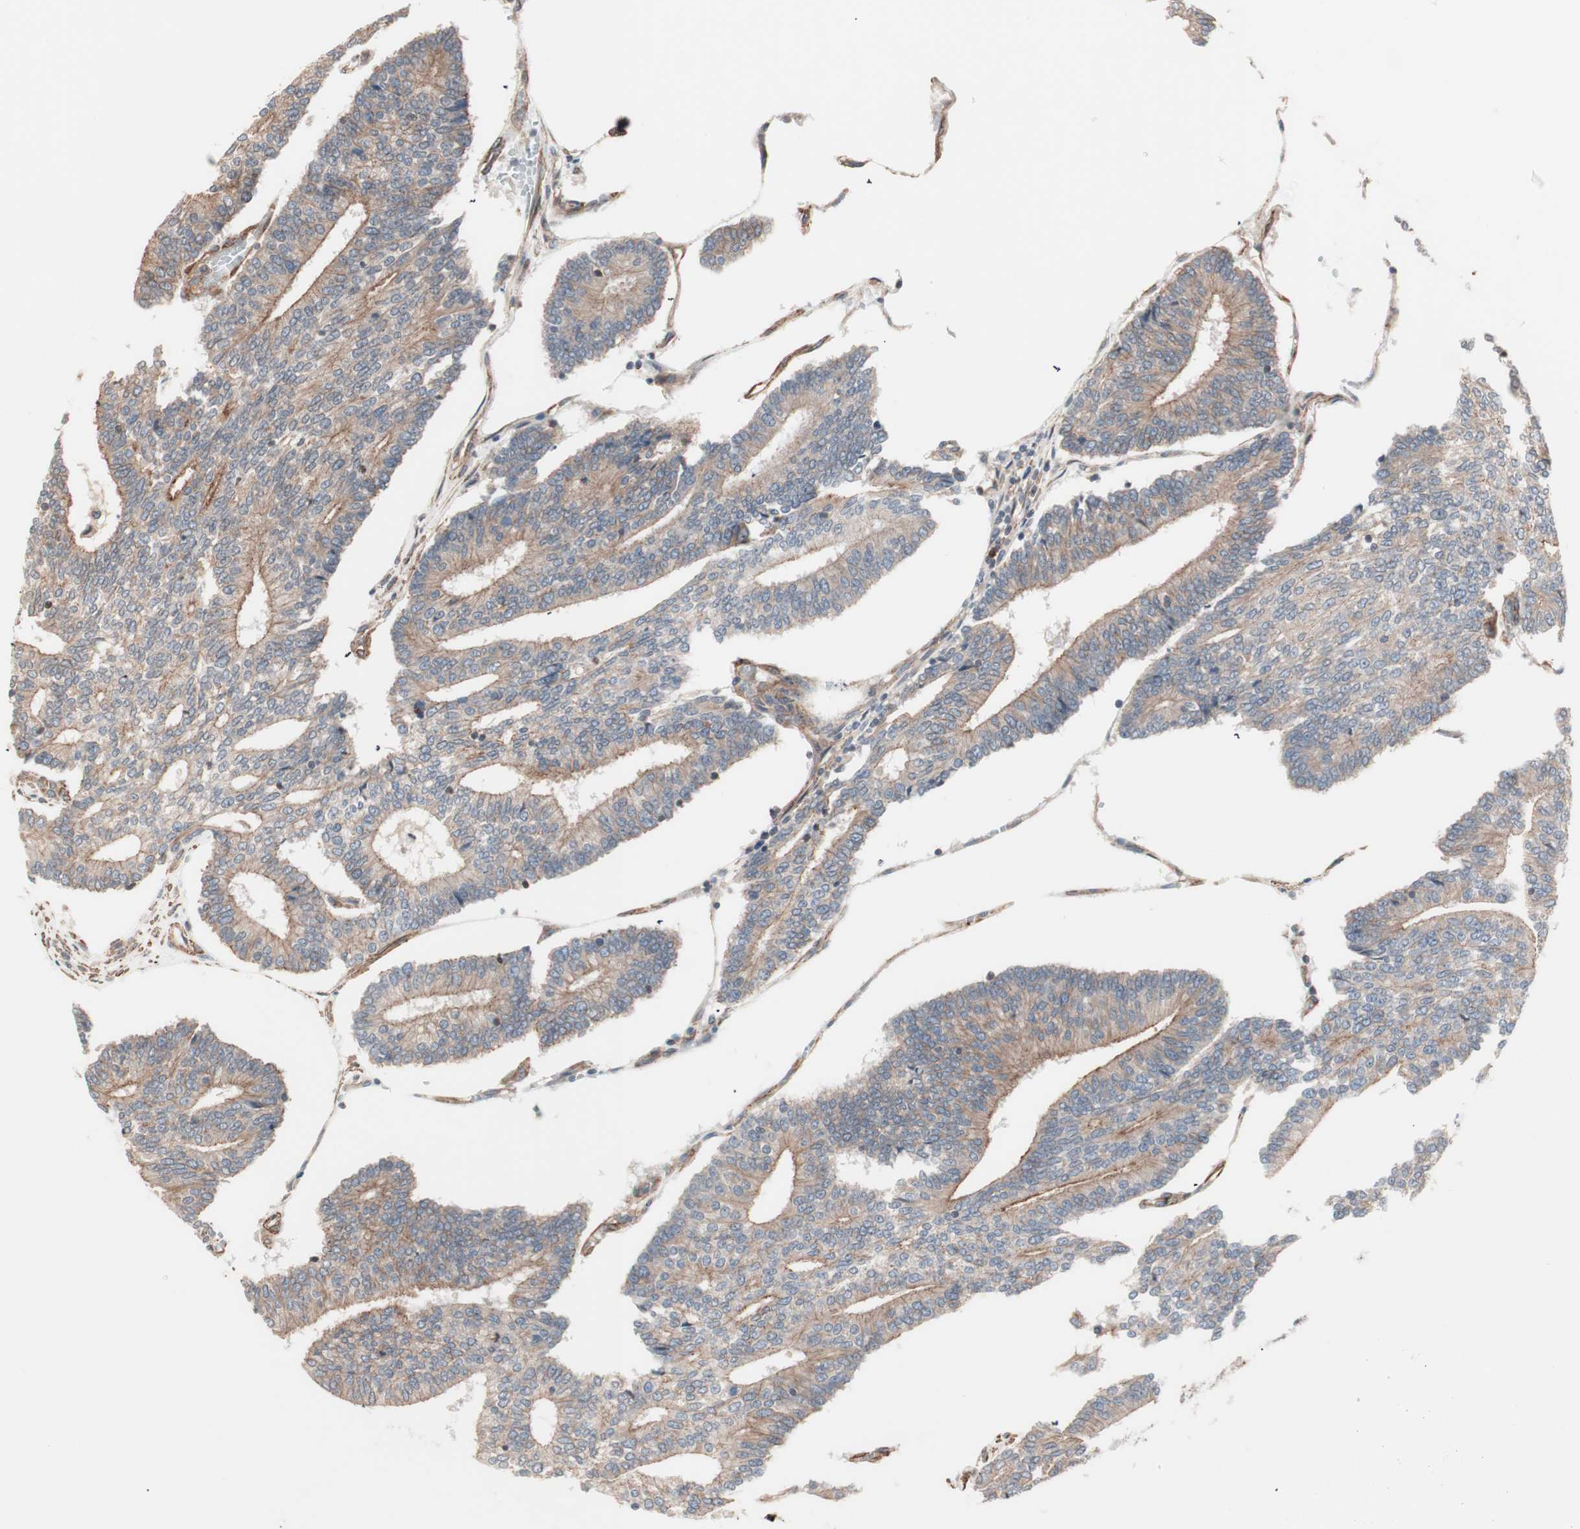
{"staining": {"intensity": "moderate", "quantity": ">75%", "location": "cytoplasmic/membranous"}, "tissue": "prostate cancer", "cell_type": "Tumor cells", "image_type": "cancer", "snomed": [{"axis": "morphology", "description": "Adenocarcinoma, High grade"}, {"axis": "topography", "description": "Prostate"}], "caption": "Tumor cells demonstrate medium levels of moderate cytoplasmic/membranous staining in approximately >75% of cells in human adenocarcinoma (high-grade) (prostate). (DAB (3,3'-diaminobenzidine) IHC, brown staining for protein, blue staining for nuclei).", "gene": "ALG5", "patient": {"sex": "male", "age": 55}}